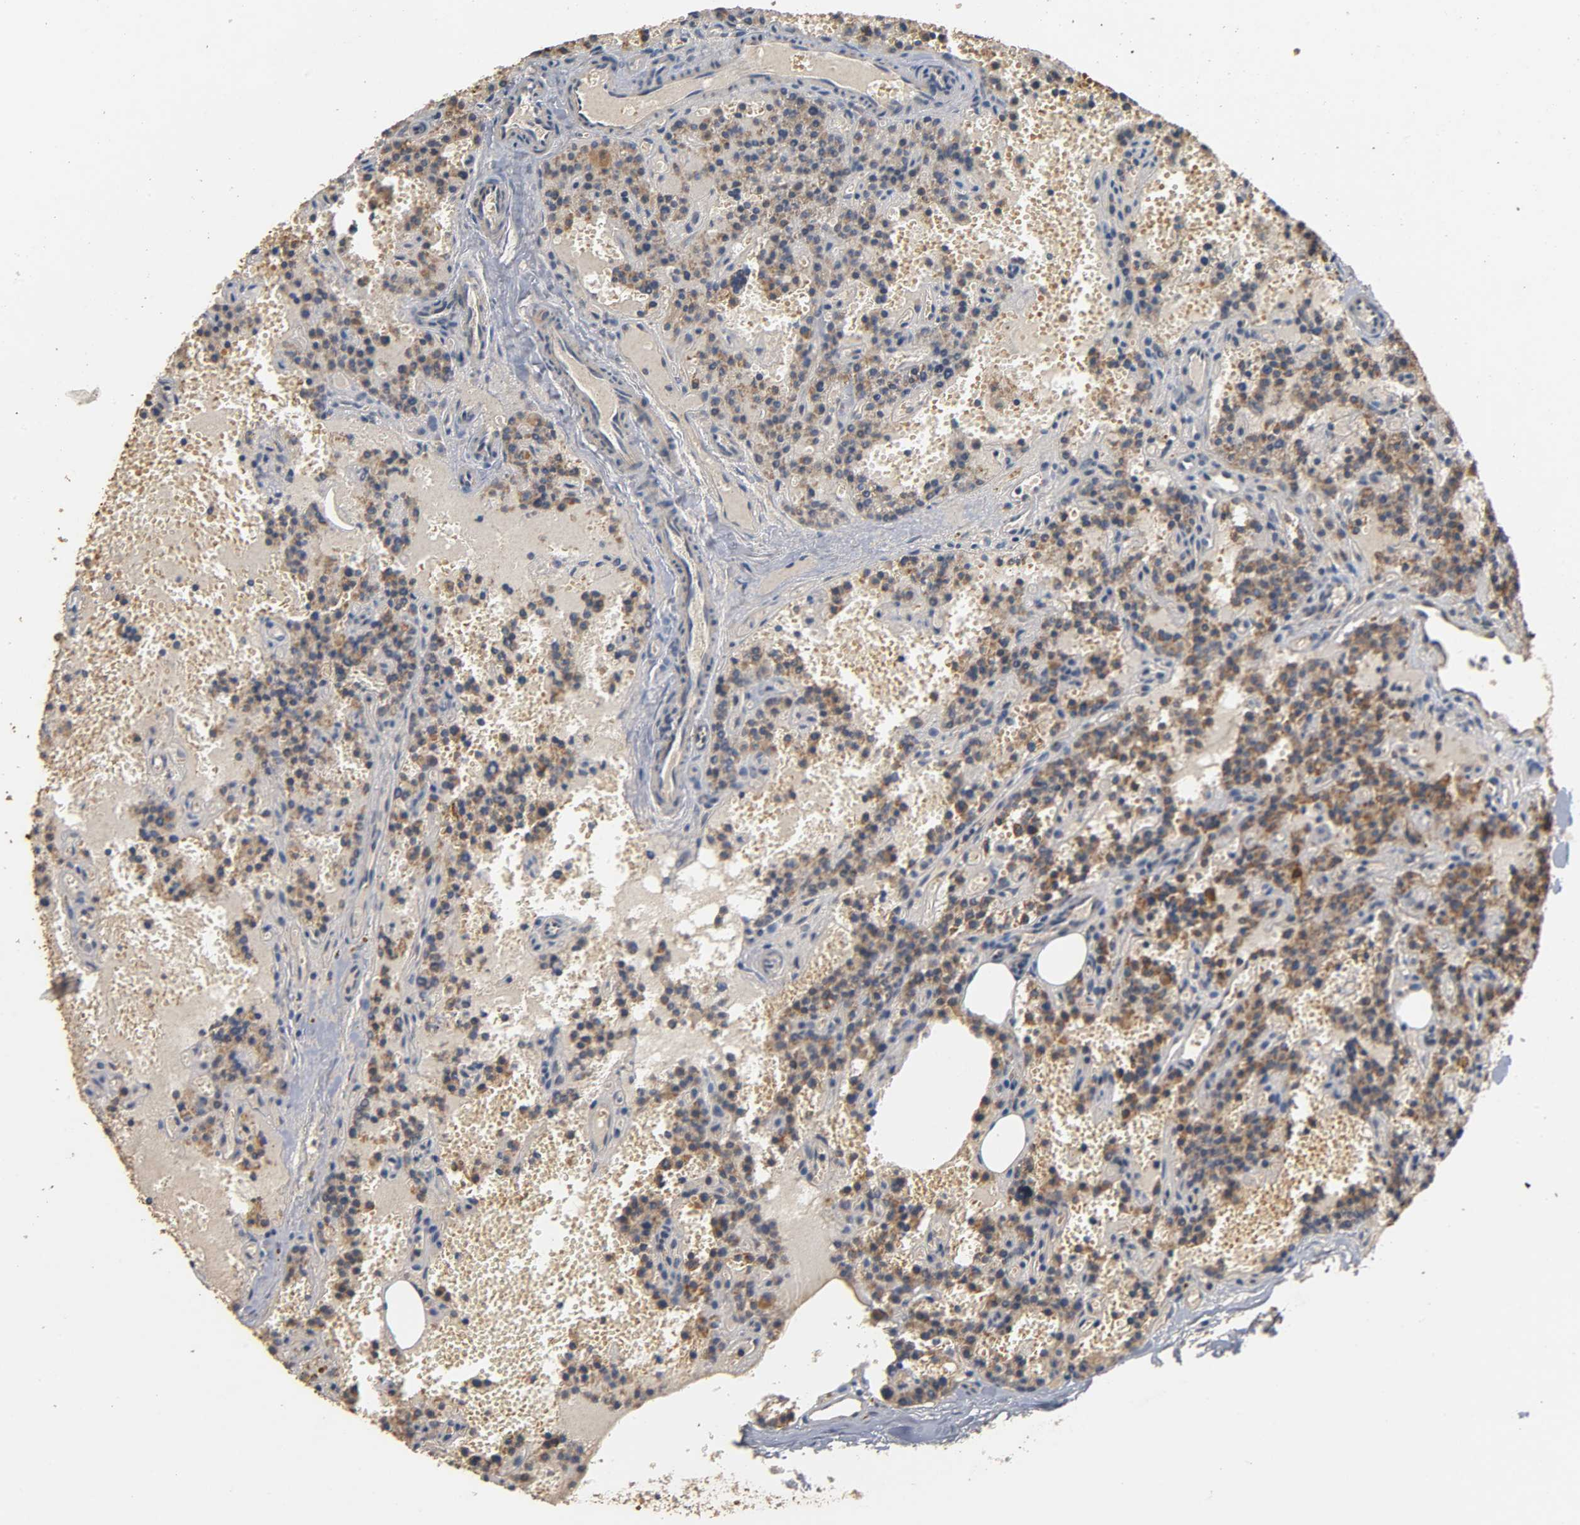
{"staining": {"intensity": "strong", "quantity": ">75%", "location": "cytoplasmic/membranous"}, "tissue": "parathyroid gland", "cell_type": "Glandular cells", "image_type": "normal", "snomed": [{"axis": "morphology", "description": "Normal tissue, NOS"}, {"axis": "topography", "description": "Parathyroid gland"}], "caption": "Immunohistochemistry image of benign human parathyroid gland stained for a protein (brown), which exhibits high levels of strong cytoplasmic/membranous expression in about >75% of glandular cells.", "gene": "NDUFS3", "patient": {"sex": "male", "age": 25}}